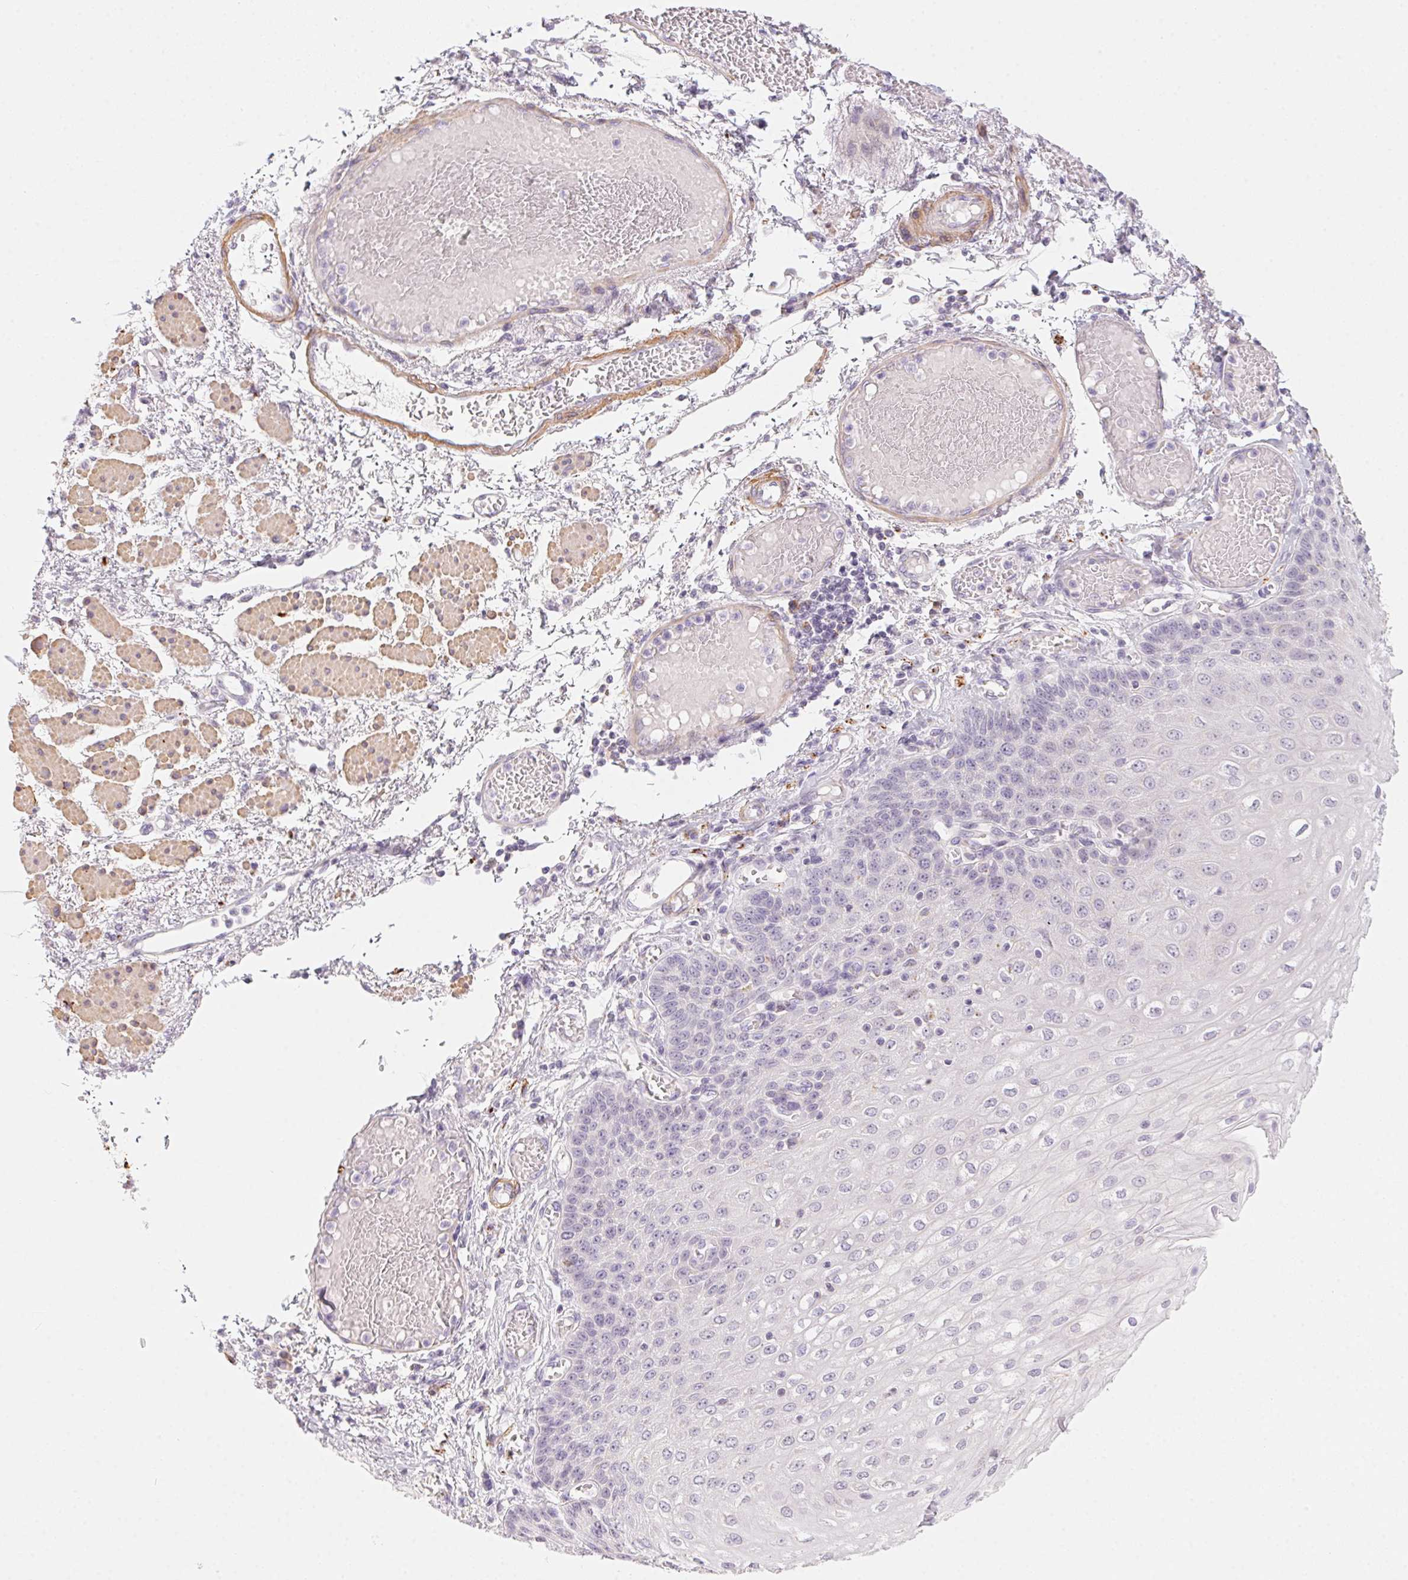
{"staining": {"intensity": "negative", "quantity": "none", "location": "none"}, "tissue": "esophagus", "cell_type": "Squamous epithelial cells", "image_type": "normal", "snomed": [{"axis": "morphology", "description": "Normal tissue, NOS"}, {"axis": "morphology", "description": "Adenocarcinoma, NOS"}, {"axis": "topography", "description": "Esophagus"}], "caption": "DAB immunohistochemical staining of benign human esophagus displays no significant expression in squamous epithelial cells.", "gene": "PRPH", "patient": {"sex": "male", "age": 81}}